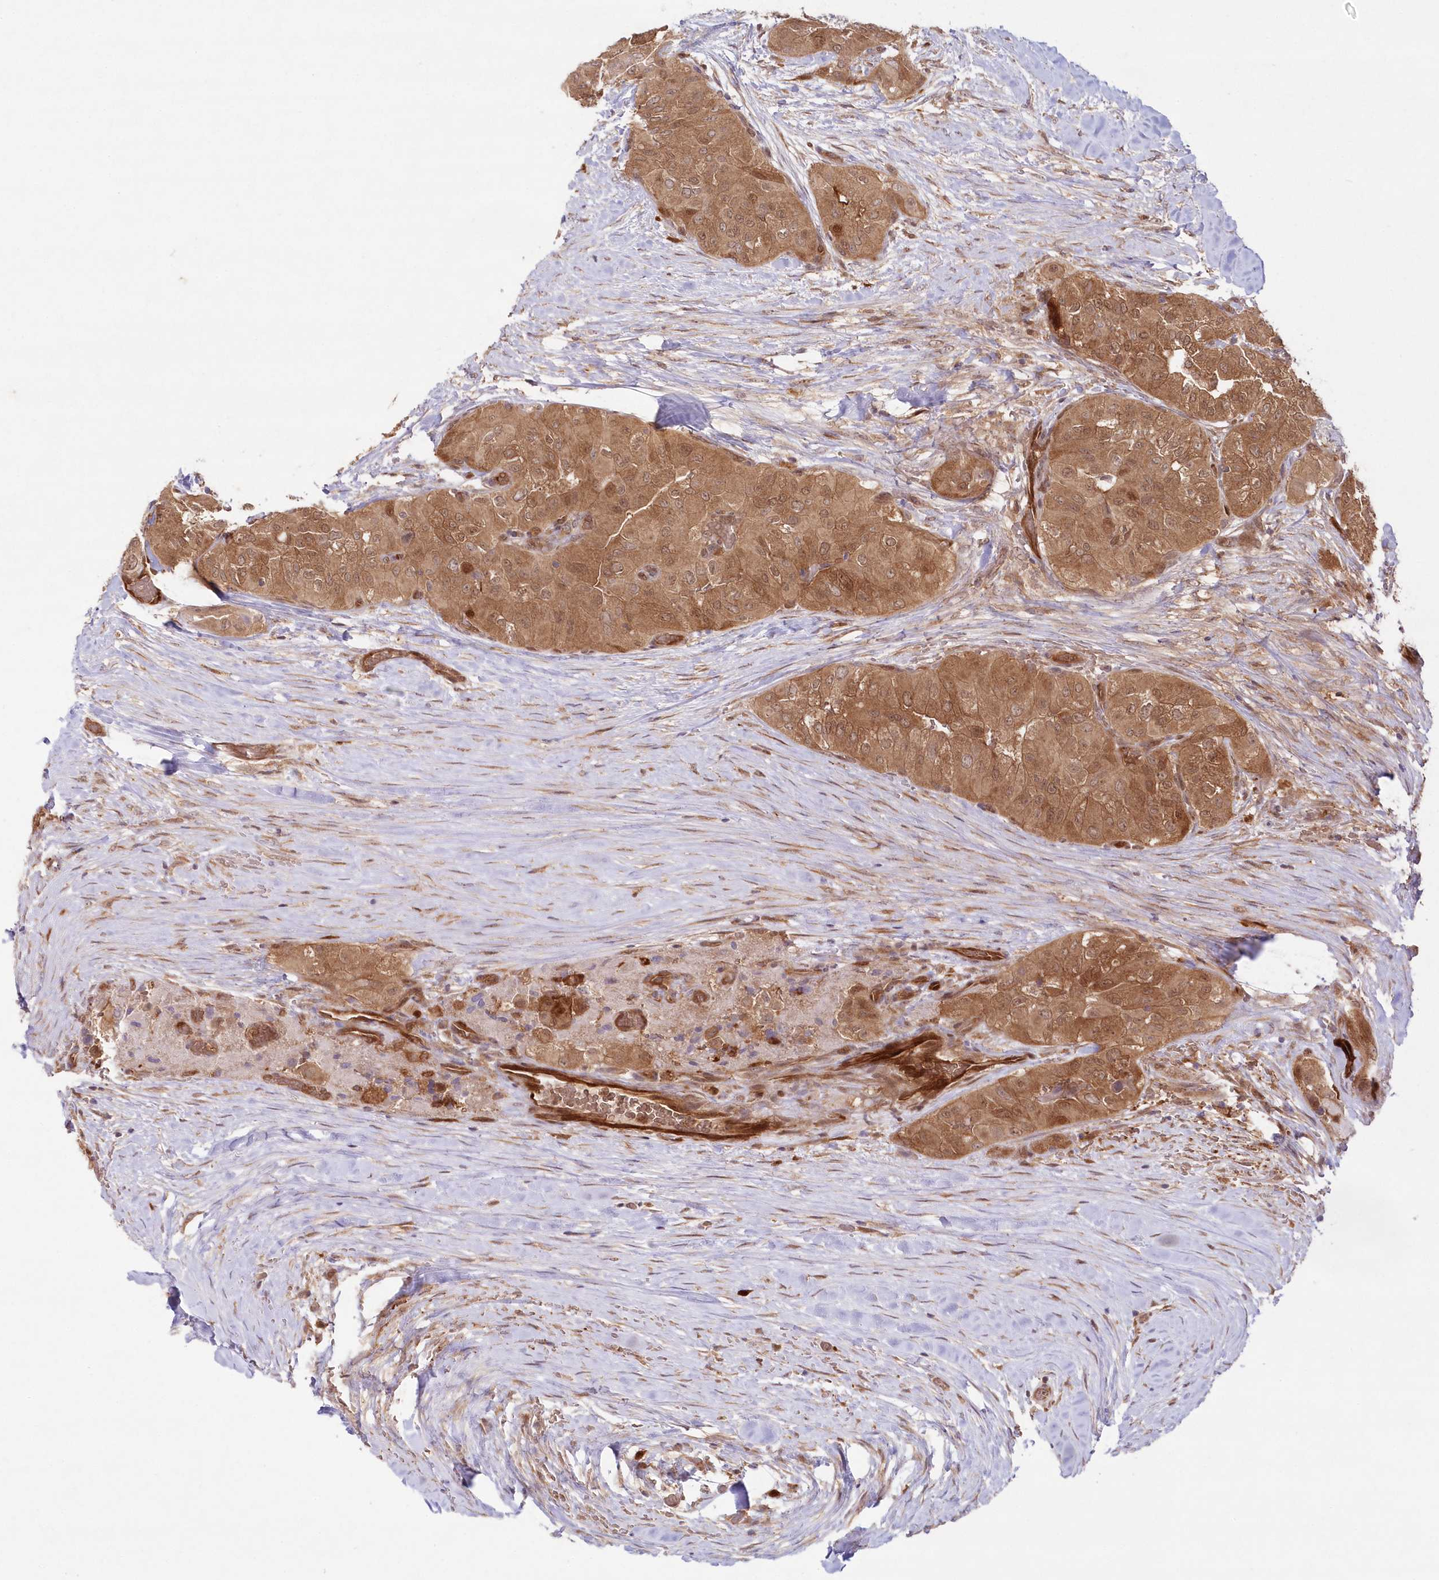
{"staining": {"intensity": "moderate", "quantity": ">75%", "location": "cytoplasmic/membranous"}, "tissue": "thyroid cancer", "cell_type": "Tumor cells", "image_type": "cancer", "snomed": [{"axis": "morphology", "description": "Papillary adenocarcinoma, NOS"}, {"axis": "topography", "description": "Thyroid gland"}], "caption": "Papillary adenocarcinoma (thyroid) stained with a brown dye shows moderate cytoplasmic/membranous positive expression in about >75% of tumor cells.", "gene": "GBE1", "patient": {"sex": "female", "age": 59}}